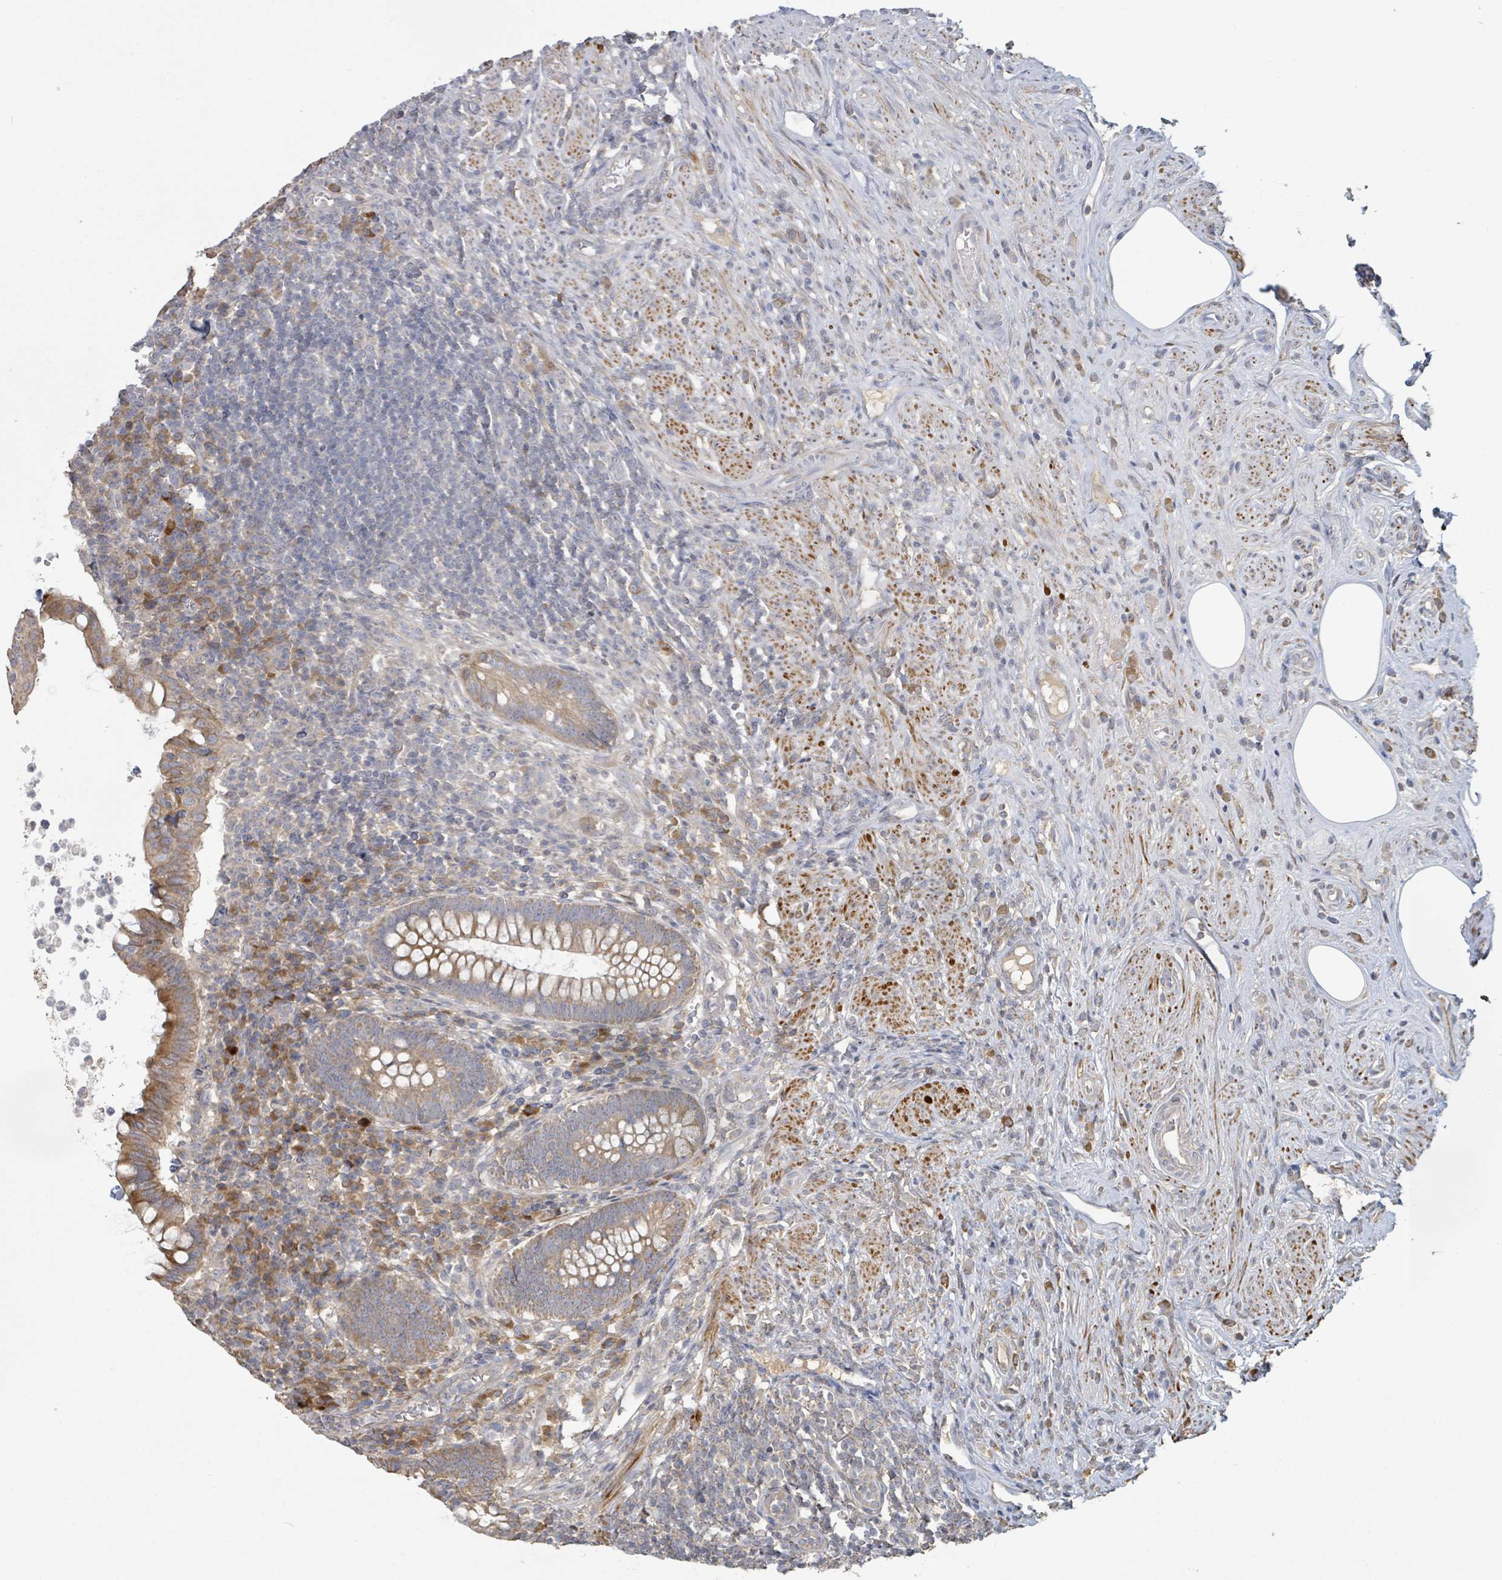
{"staining": {"intensity": "moderate", "quantity": "25%-75%", "location": "cytoplasmic/membranous"}, "tissue": "appendix", "cell_type": "Glandular cells", "image_type": "normal", "snomed": [{"axis": "morphology", "description": "Normal tissue, NOS"}, {"axis": "topography", "description": "Appendix"}], "caption": "Appendix stained with a brown dye shows moderate cytoplasmic/membranous positive staining in about 25%-75% of glandular cells.", "gene": "KCNS2", "patient": {"sex": "female", "age": 56}}